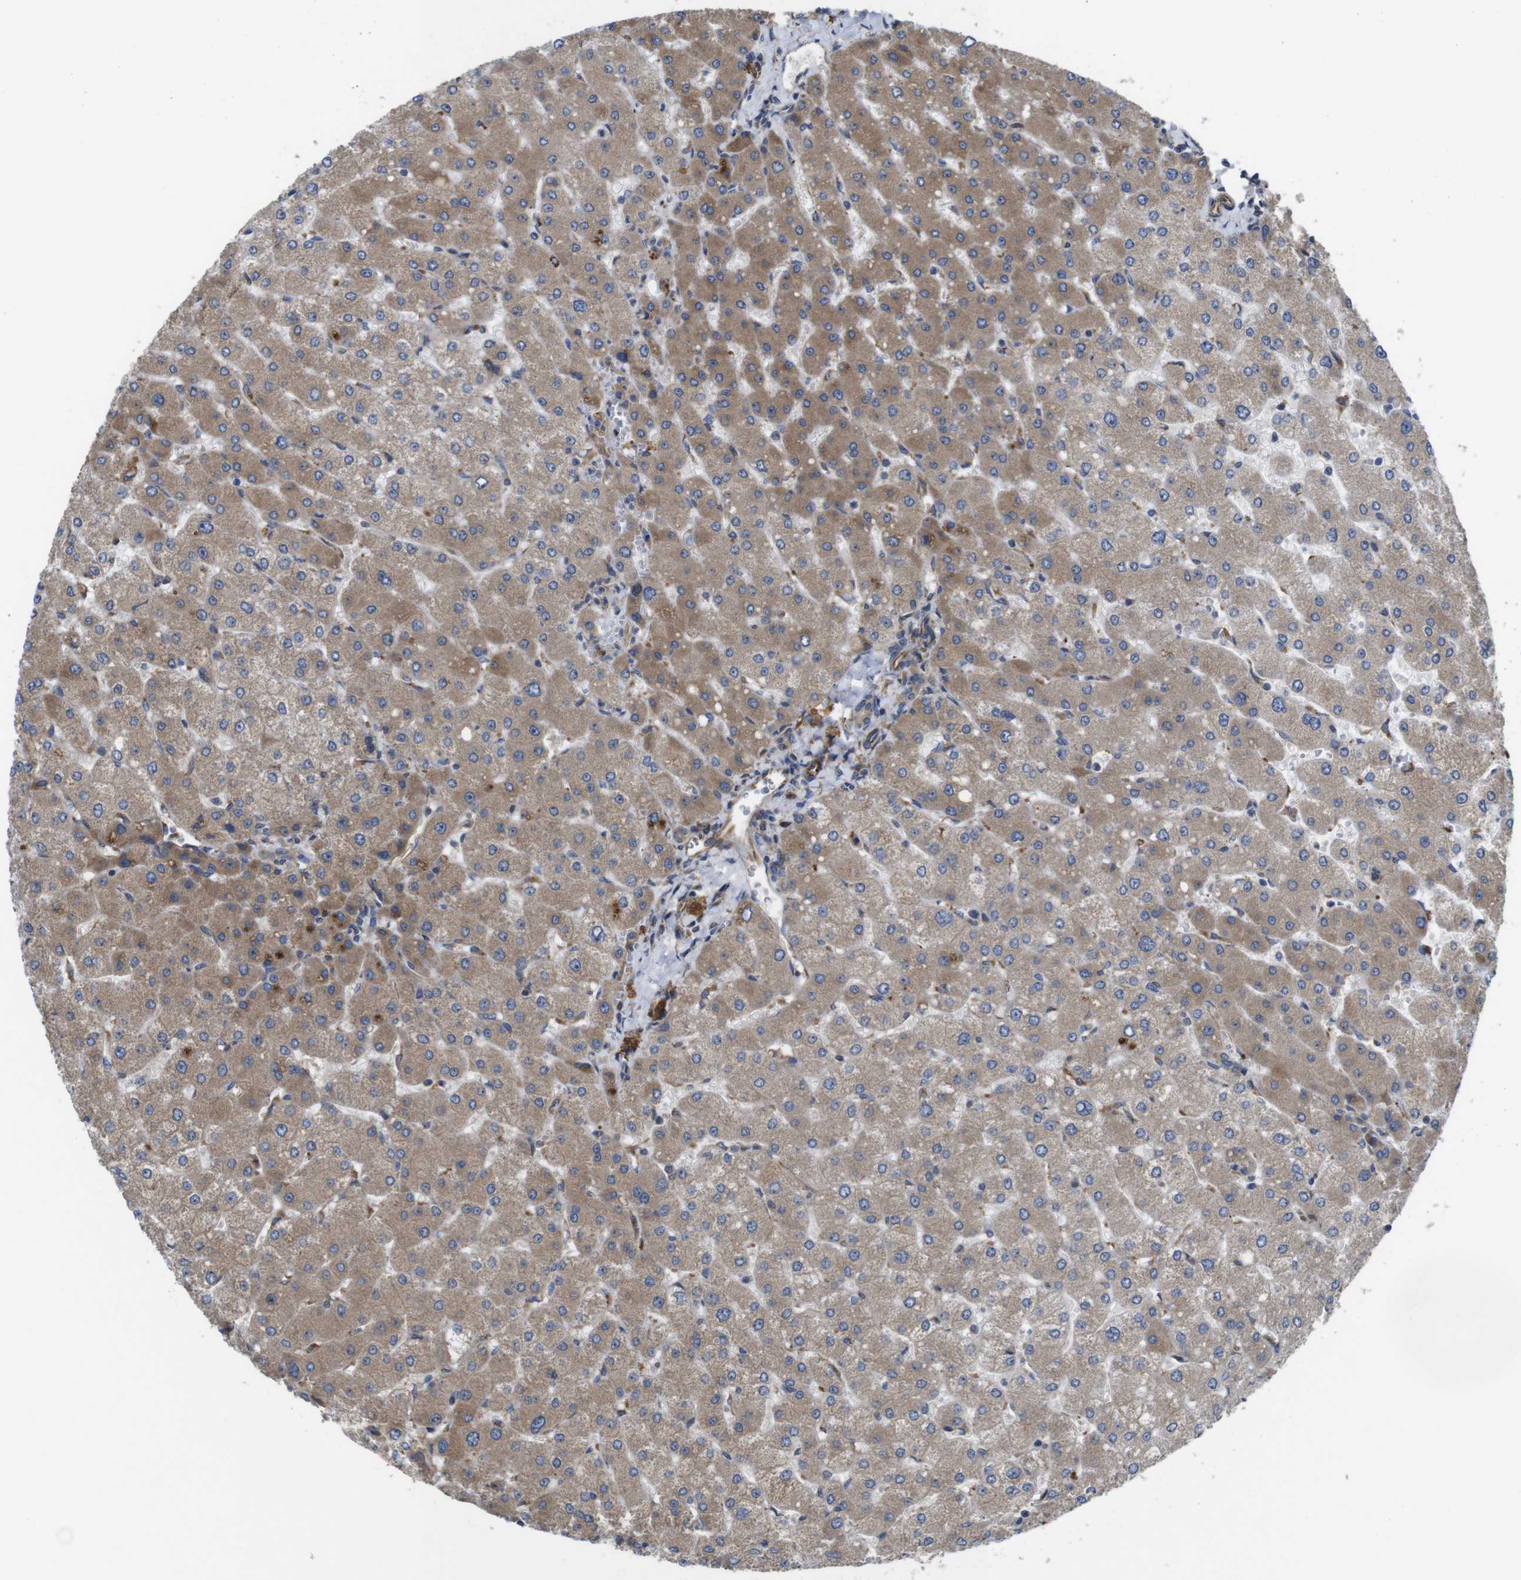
{"staining": {"intensity": "weak", "quantity": ">75%", "location": "cytoplasmic/membranous"}, "tissue": "liver", "cell_type": "Cholangiocytes", "image_type": "normal", "snomed": [{"axis": "morphology", "description": "Normal tissue, NOS"}, {"axis": "topography", "description": "Liver"}], "caption": "The photomicrograph reveals immunohistochemical staining of benign liver. There is weak cytoplasmic/membranous staining is present in about >75% of cholangiocytes.", "gene": "POMK", "patient": {"sex": "male", "age": 55}}